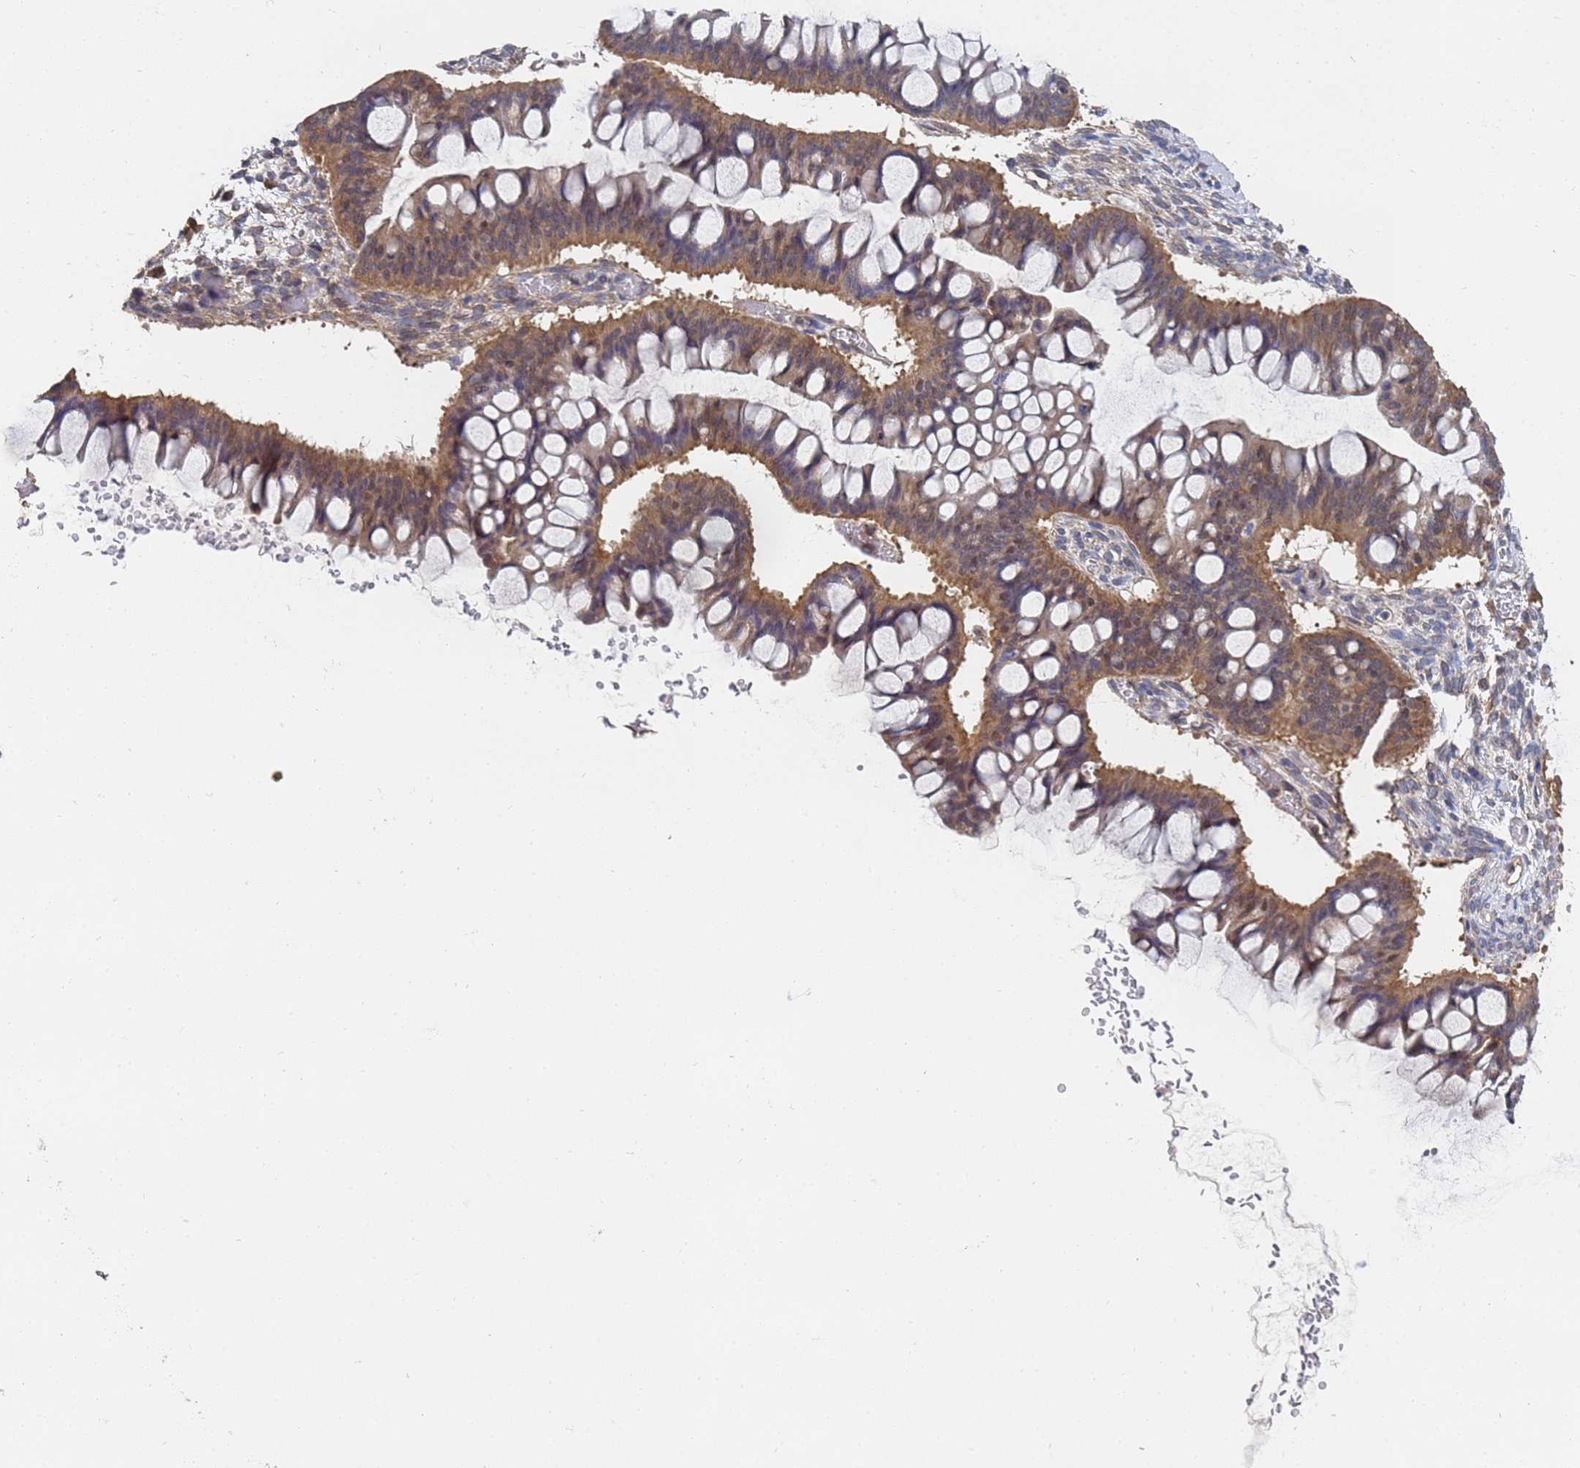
{"staining": {"intensity": "moderate", "quantity": "25%-75%", "location": "cytoplasmic/membranous"}, "tissue": "ovarian cancer", "cell_type": "Tumor cells", "image_type": "cancer", "snomed": [{"axis": "morphology", "description": "Cystadenocarcinoma, mucinous, NOS"}, {"axis": "topography", "description": "Ovary"}], "caption": "Protein staining displays moderate cytoplasmic/membranous positivity in about 25%-75% of tumor cells in ovarian cancer.", "gene": "ALS2CL", "patient": {"sex": "female", "age": 73}}